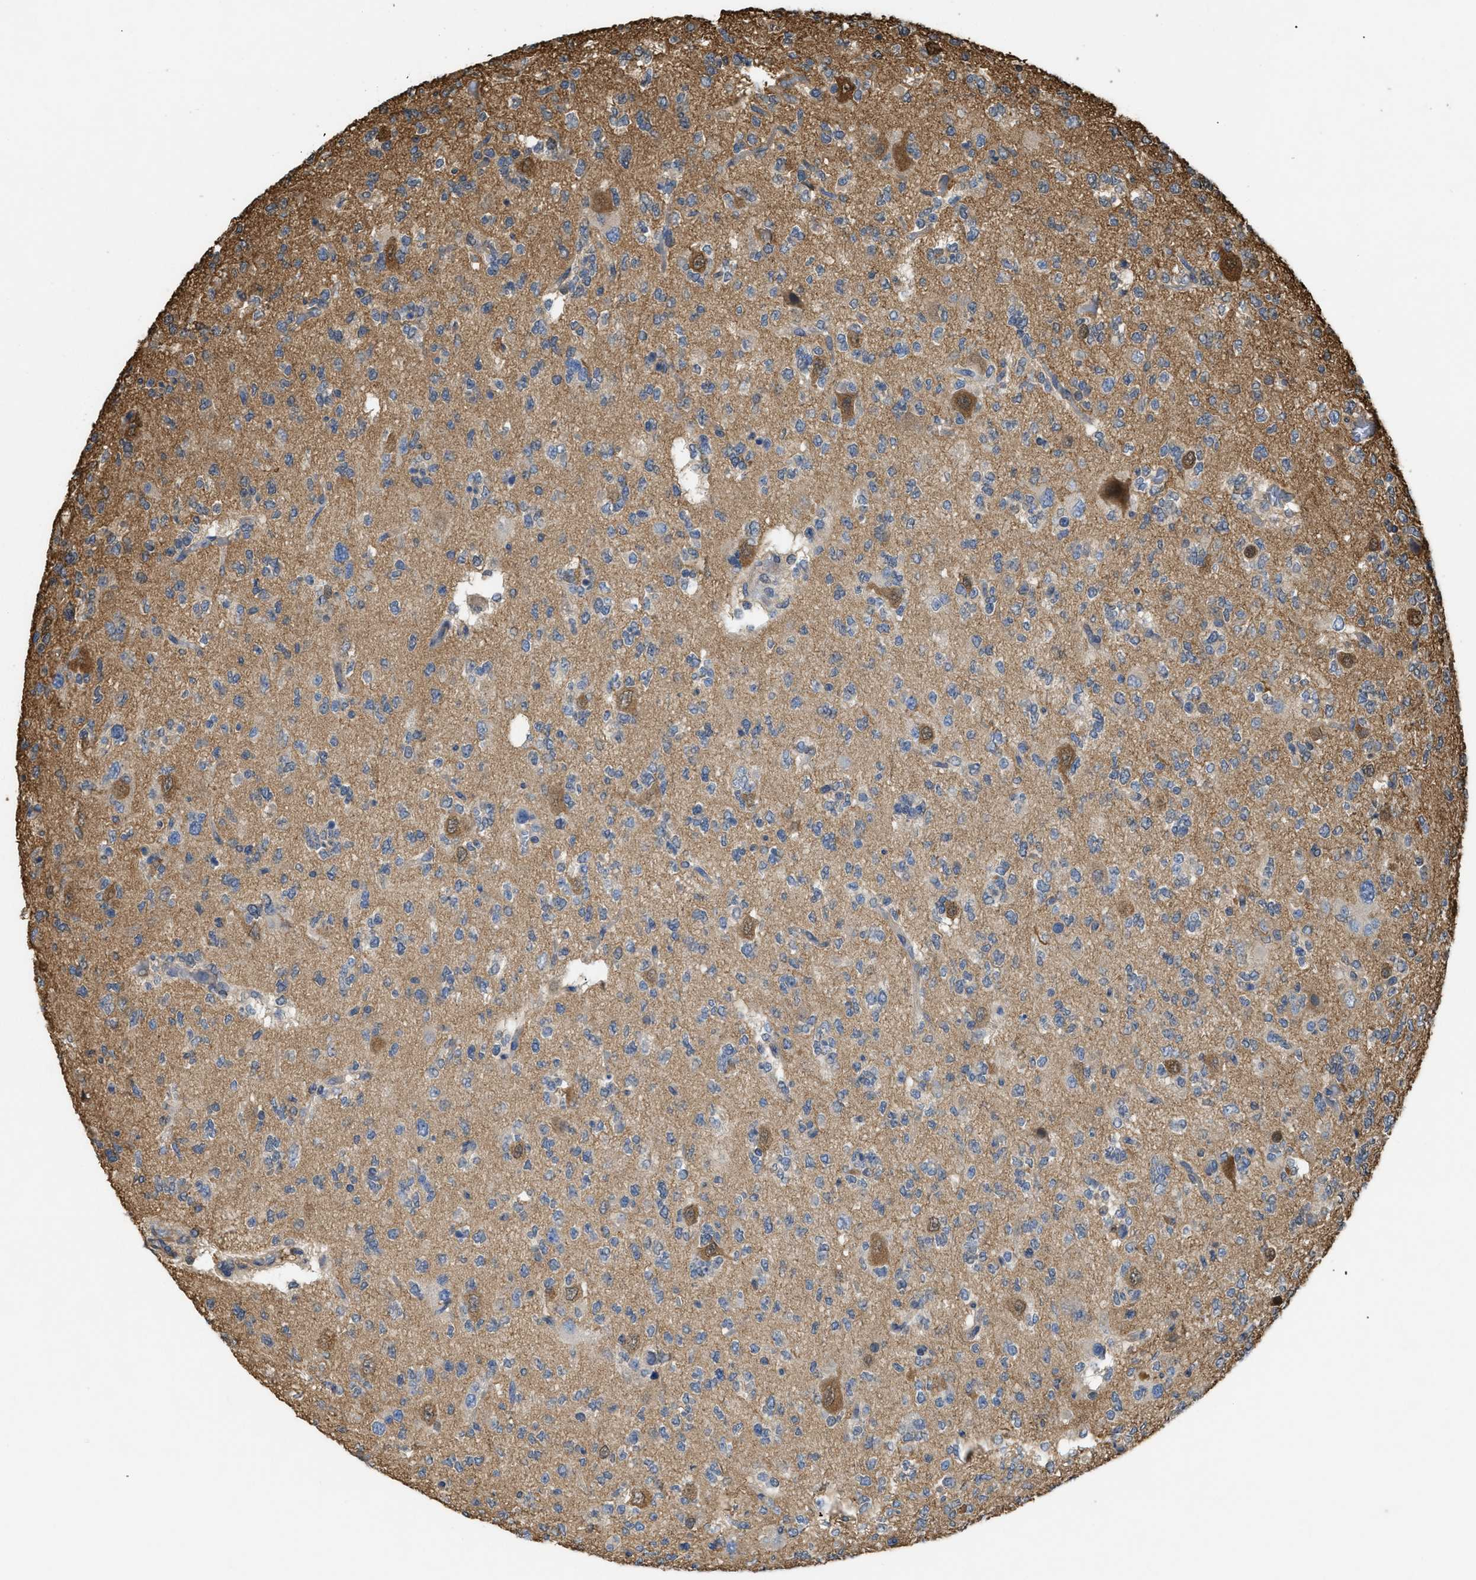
{"staining": {"intensity": "negative", "quantity": "none", "location": "none"}, "tissue": "glioma", "cell_type": "Tumor cells", "image_type": "cancer", "snomed": [{"axis": "morphology", "description": "Glioma, malignant, Low grade"}, {"axis": "topography", "description": "Brain"}], "caption": "The photomicrograph reveals no significant positivity in tumor cells of malignant glioma (low-grade). (Stains: DAB immunohistochemistry with hematoxylin counter stain, Microscopy: brightfield microscopy at high magnification).", "gene": "CALM1", "patient": {"sex": "male", "age": 38}}